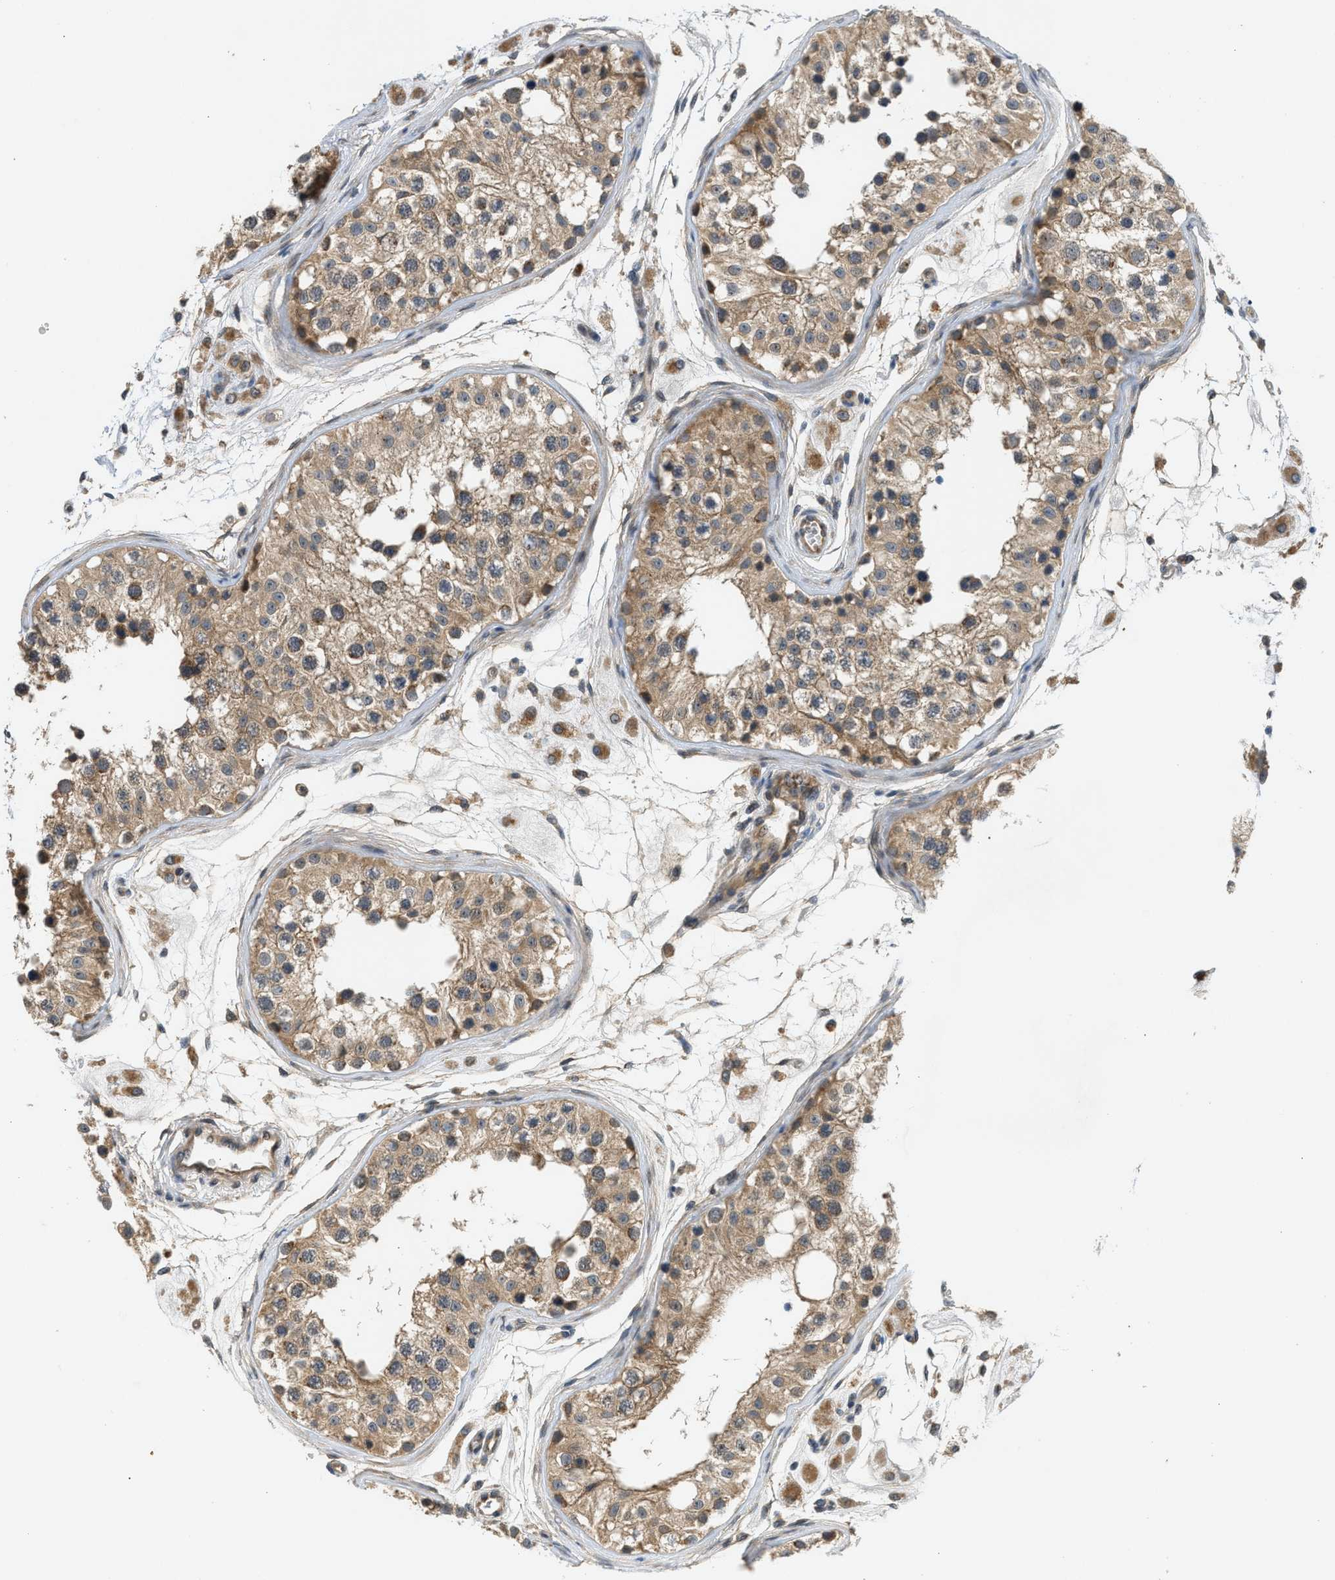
{"staining": {"intensity": "moderate", "quantity": ">75%", "location": "cytoplasmic/membranous"}, "tissue": "testis", "cell_type": "Cells in seminiferous ducts", "image_type": "normal", "snomed": [{"axis": "morphology", "description": "Normal tissue, NOS"}, {"axis": "morphology", "description": "Adenocarcinoma, metastatic, NOS"}, {"axis": "topography", "description": "Testis"}], "caption": "Cells in seminiferous ducts exhibit moderate cytoplasmic/membranous staining in approximately >75% of cells in benign testis. (Brightfield microscopy of DAB IHC at high magnification).", "gene": "ADCY8", "patient": {"sex": "male", "age": 26}}